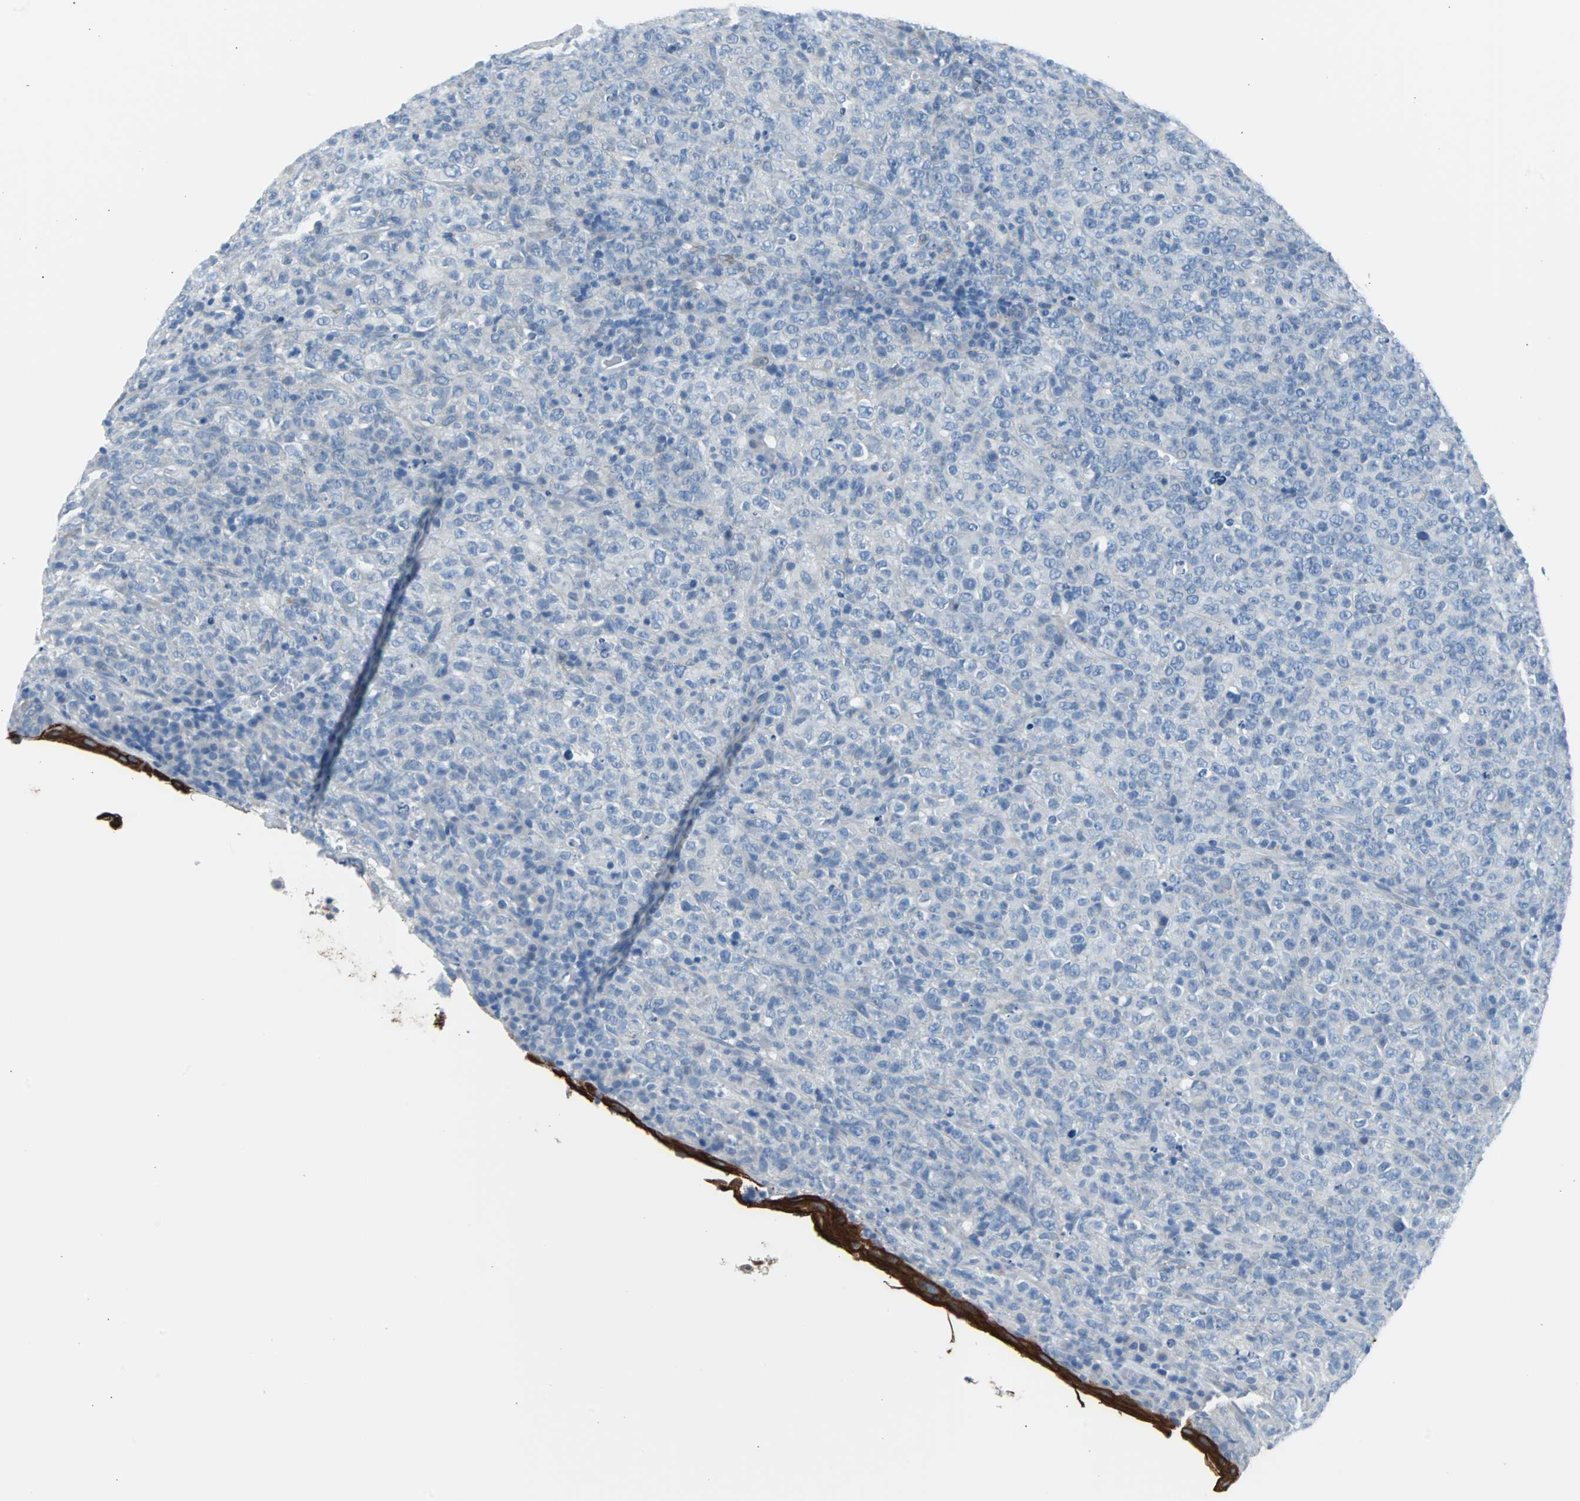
{"staining": {"intensity": "negative", "quantity": "none", "location": "none"}, "tissue": "lymphoma", "cell_type": "Tumor cells", "image_type": "cancer", "snomed": [{"axis": "morphology", "description": "Malignant lymphoma, non-Hodgkin's type, High grade"}, {"axis": "topography", "description": "Tonsil"}], "caption": "IHC of human malignant lymphoma, non-Hodgkin's type (high-grade) displays no expression in tumor cells.", "gene": "KRT7", "patient": {"sex": "female", "age": 36}}